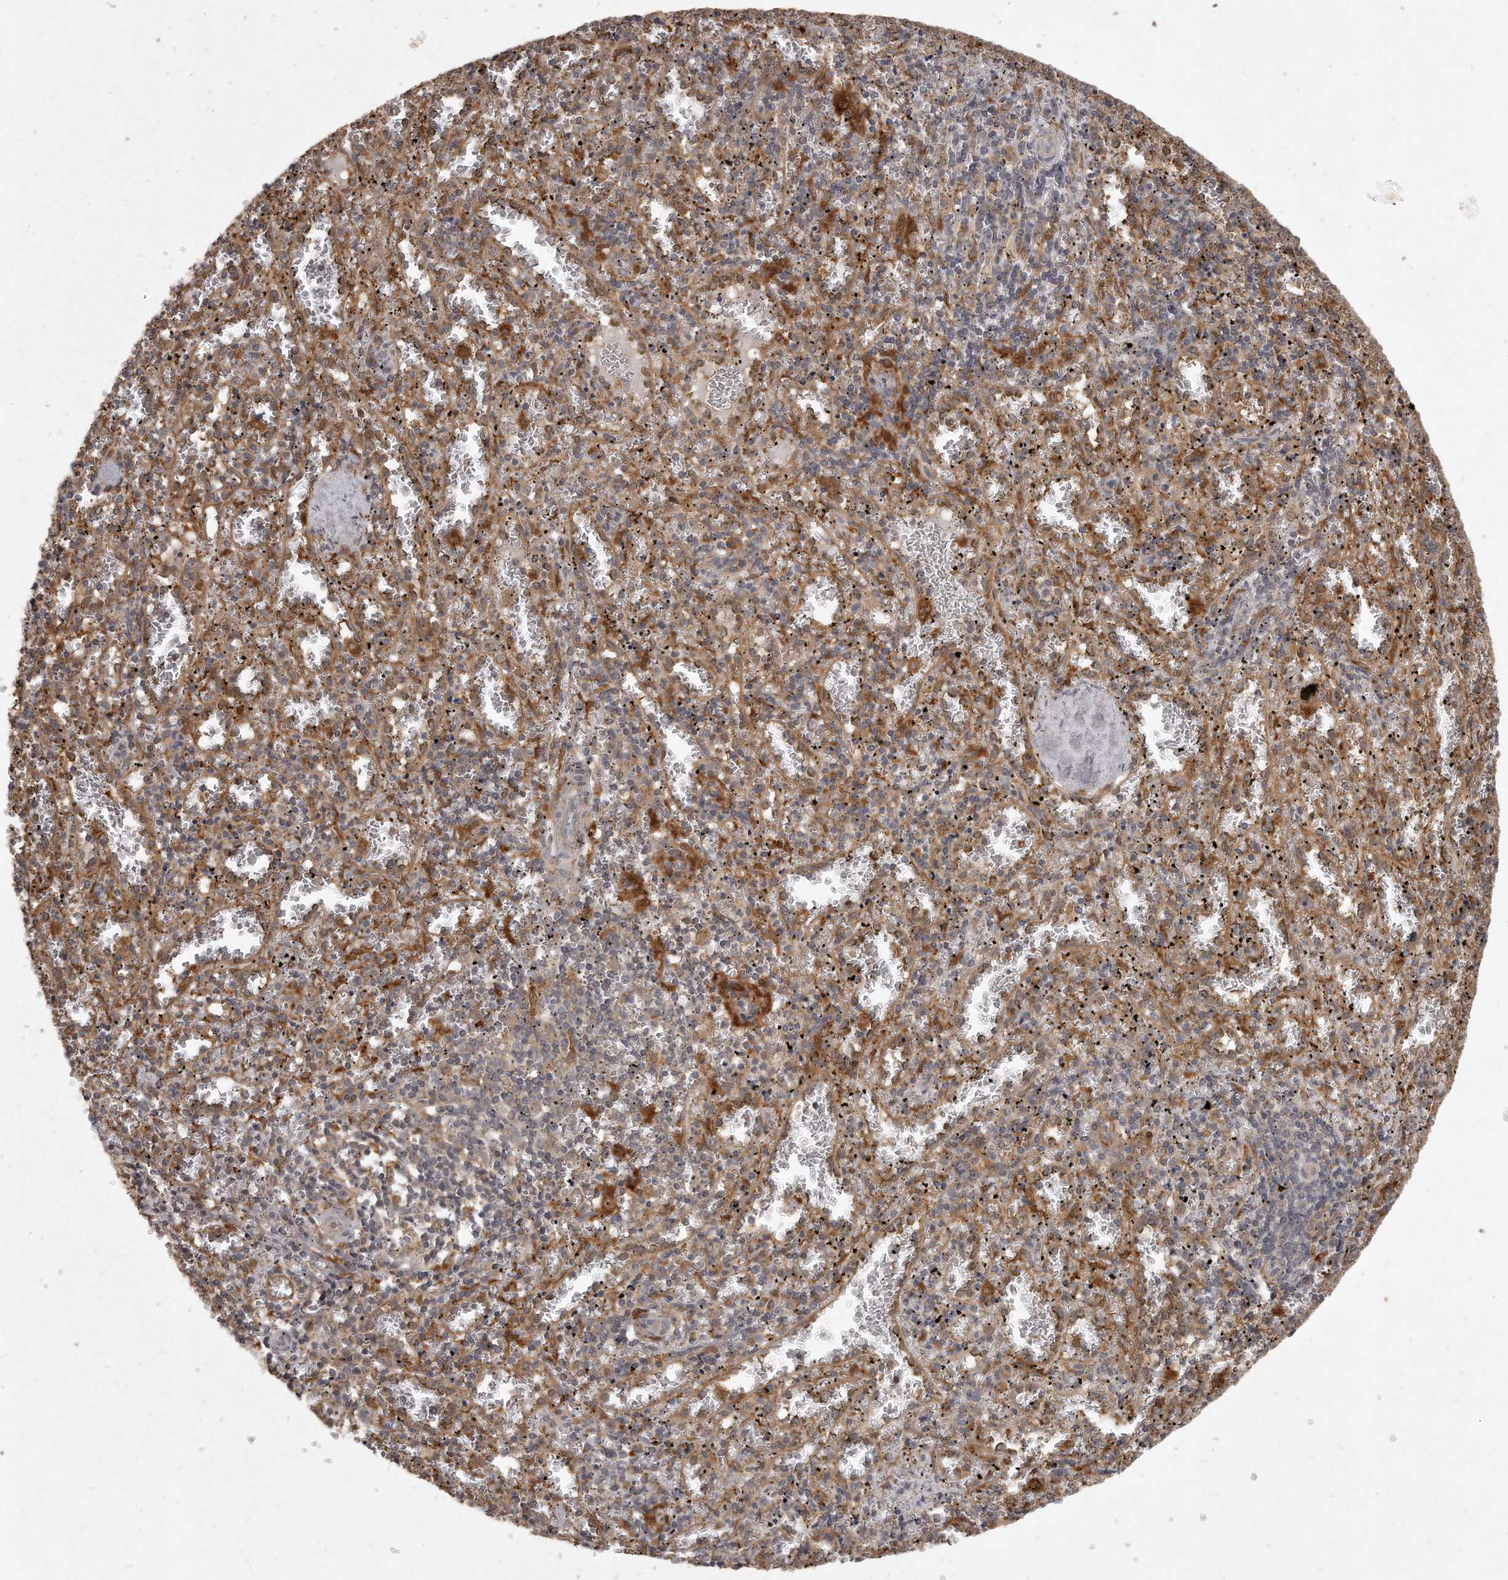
{"staining": {"intensity": "moderate", "quantity": "<25%", "location": "cytoplasmic/membranous"}, "tissue": "spleen", "cell_type": "Cells in red pulp", "image_type": "normal", "snomed": [{"axis": "morphology", "description": "Normal tissue, NOS"}, {"axis": "topography", "description": "Spleen"}], "caption": "A high-resolution micrograph shows immunohistochemistry (IHC) staining of benign spleen, which reveals moderate cytoplasmic/membranous positivity in about <25% of cells in red pulp.", "gene": "LGALS8", "patient": {"sex": "male", "age": 11}}